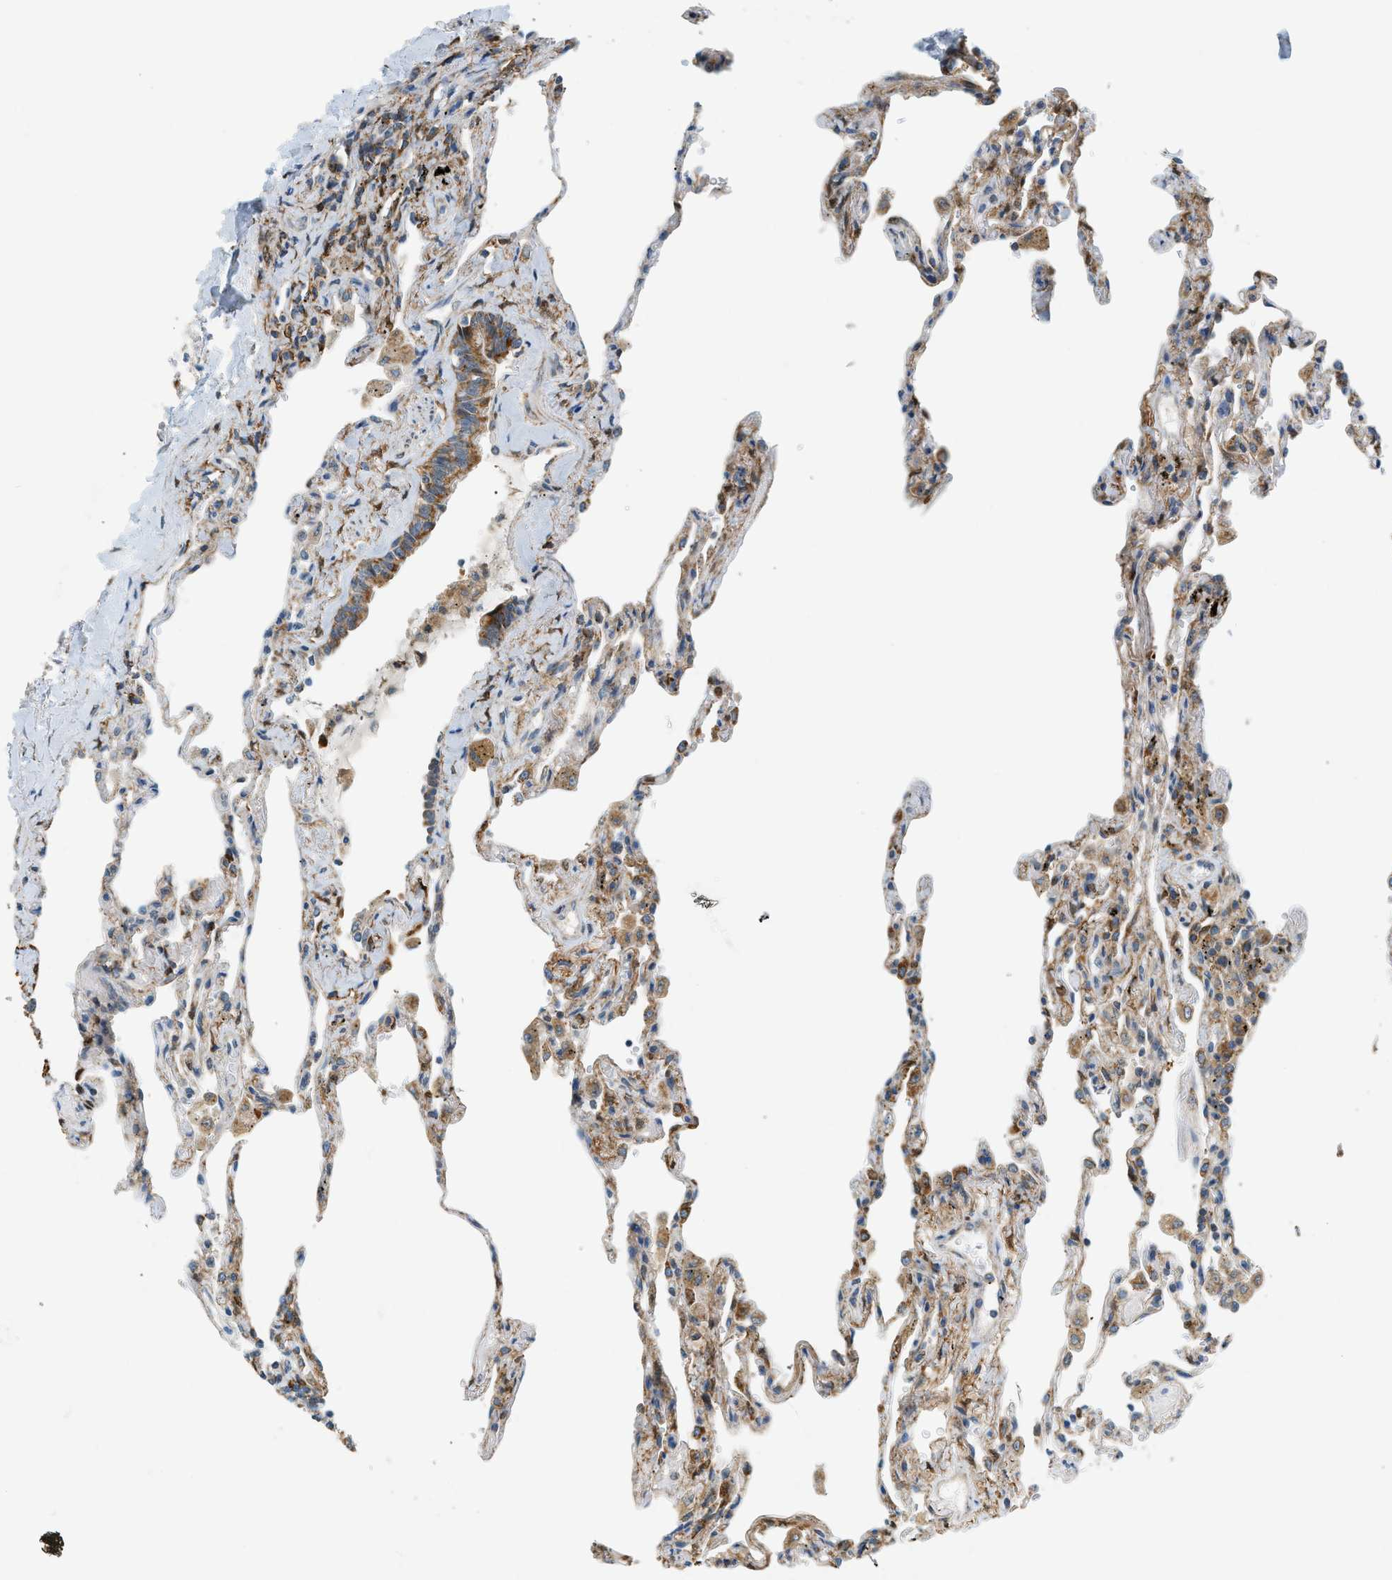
{"staining": {"intensity": "weak", "quantity": "25%-75%", "location": "cytoplasmic/membranous"}, "tissue": "lung", "cell_type": "Alveolar cells", "image_type": "normal", "snomed": [{"axis": "morphology", "description": "Normal tissue, NOS"}, {"axis": "topography", "description": "Lung"}], "caption": "Protein staining displays weak cytoplasmic/membranous expression in approximately 25%-75% of alveolar cells in benign lung.", "gene": "PIGG", "patient": {"sex": "male", "age": 59}}